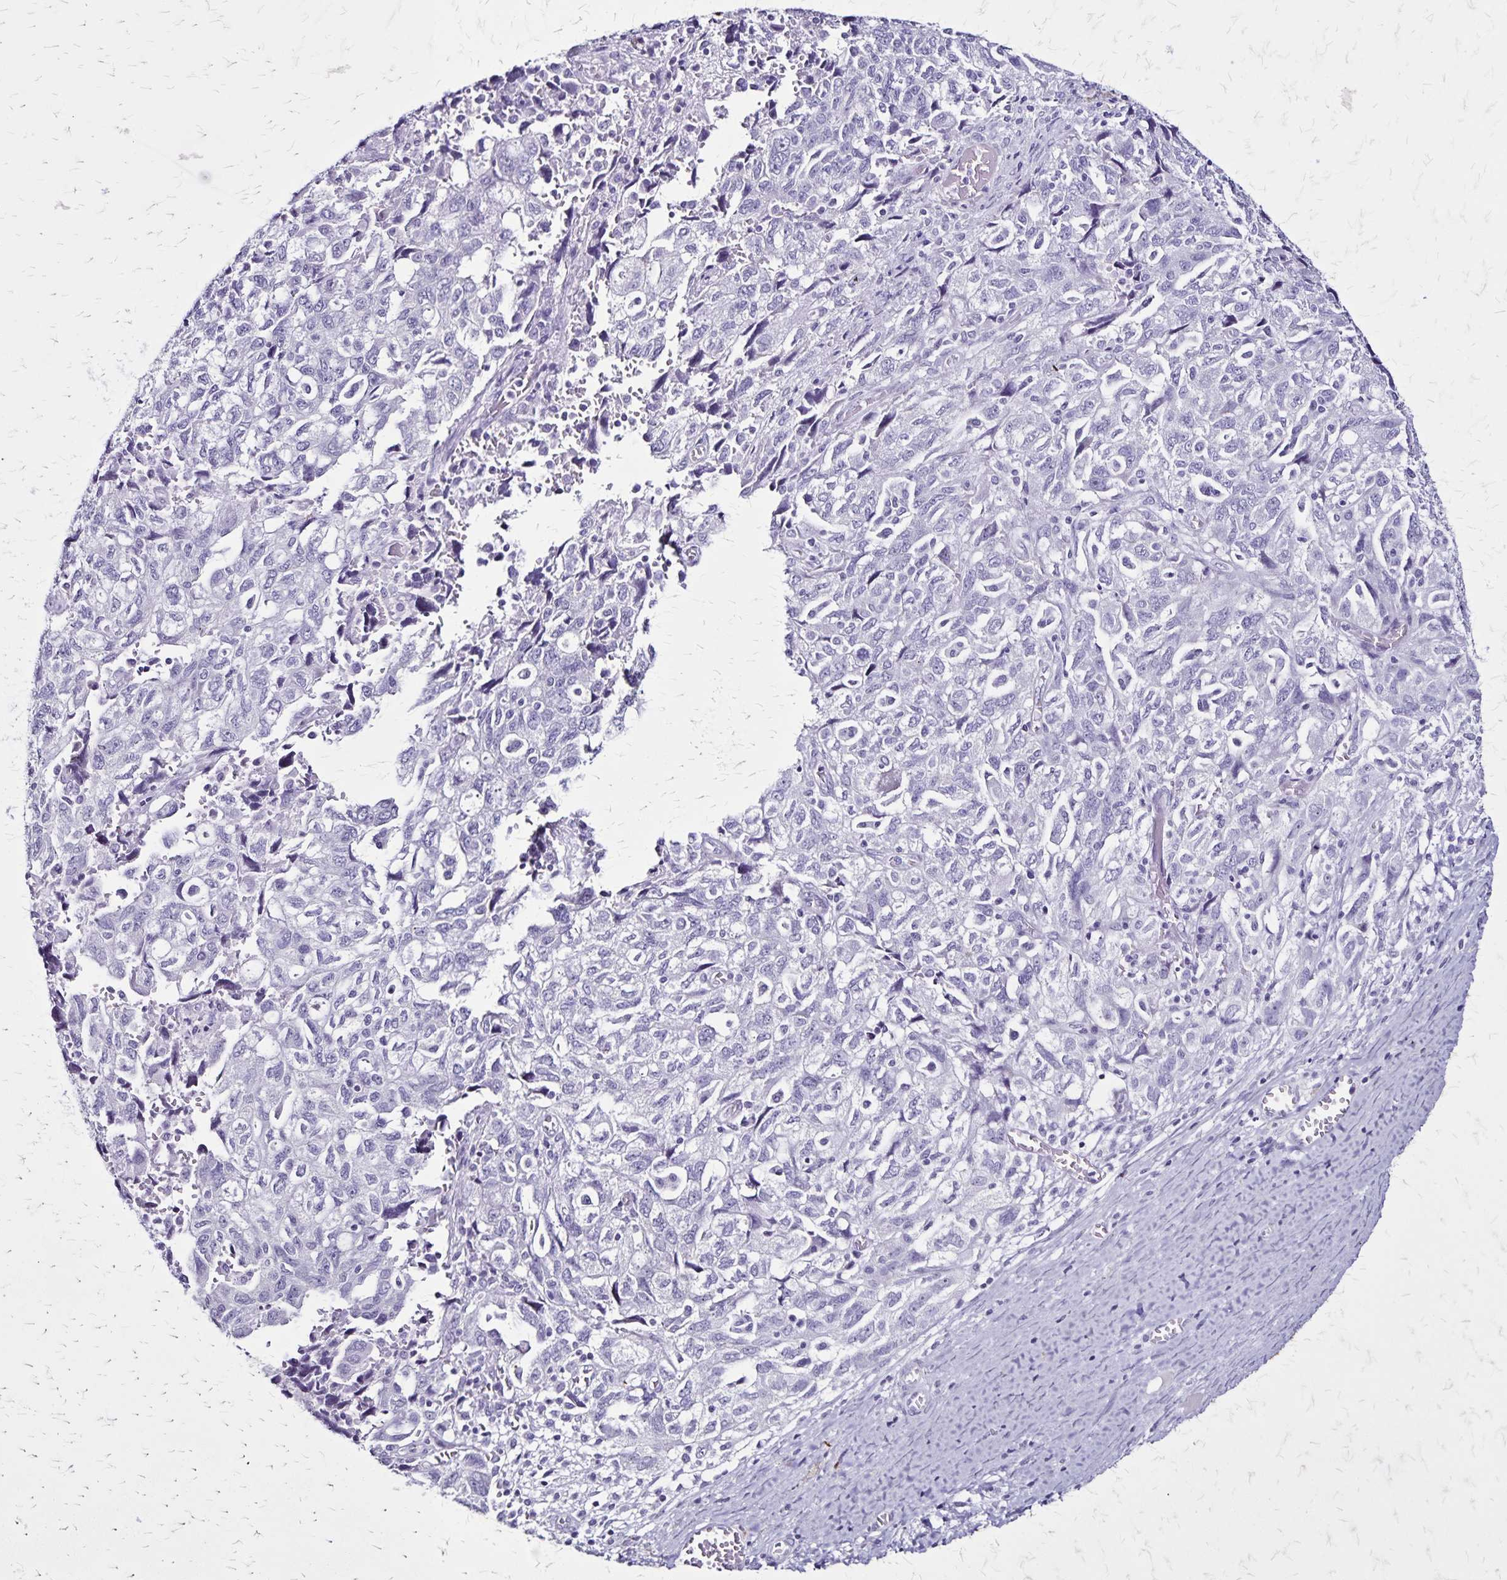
{"staining": {"intensity": "negative", "quantity": "none", "location": "none"}, "tissue": "ovarian cancer", "cell_type": "Tumor cells", "image_type": "cancer", "snomed": [{"axis": "morphology", "description": "Carcinoma, NOS"}, {"axis": "morphology", "description": "Cystadenocarcinoma, serous, NOS"}, {"axis": "topography", "description": "Ovary"}], "caption": "This is a histopathology image of IHC staining of serous cystadenocarcinoma (ovarian), which shows no positivity in tumor cells.", "gene": "KRT2", "patient": {"sex": "female", "age": 69}}